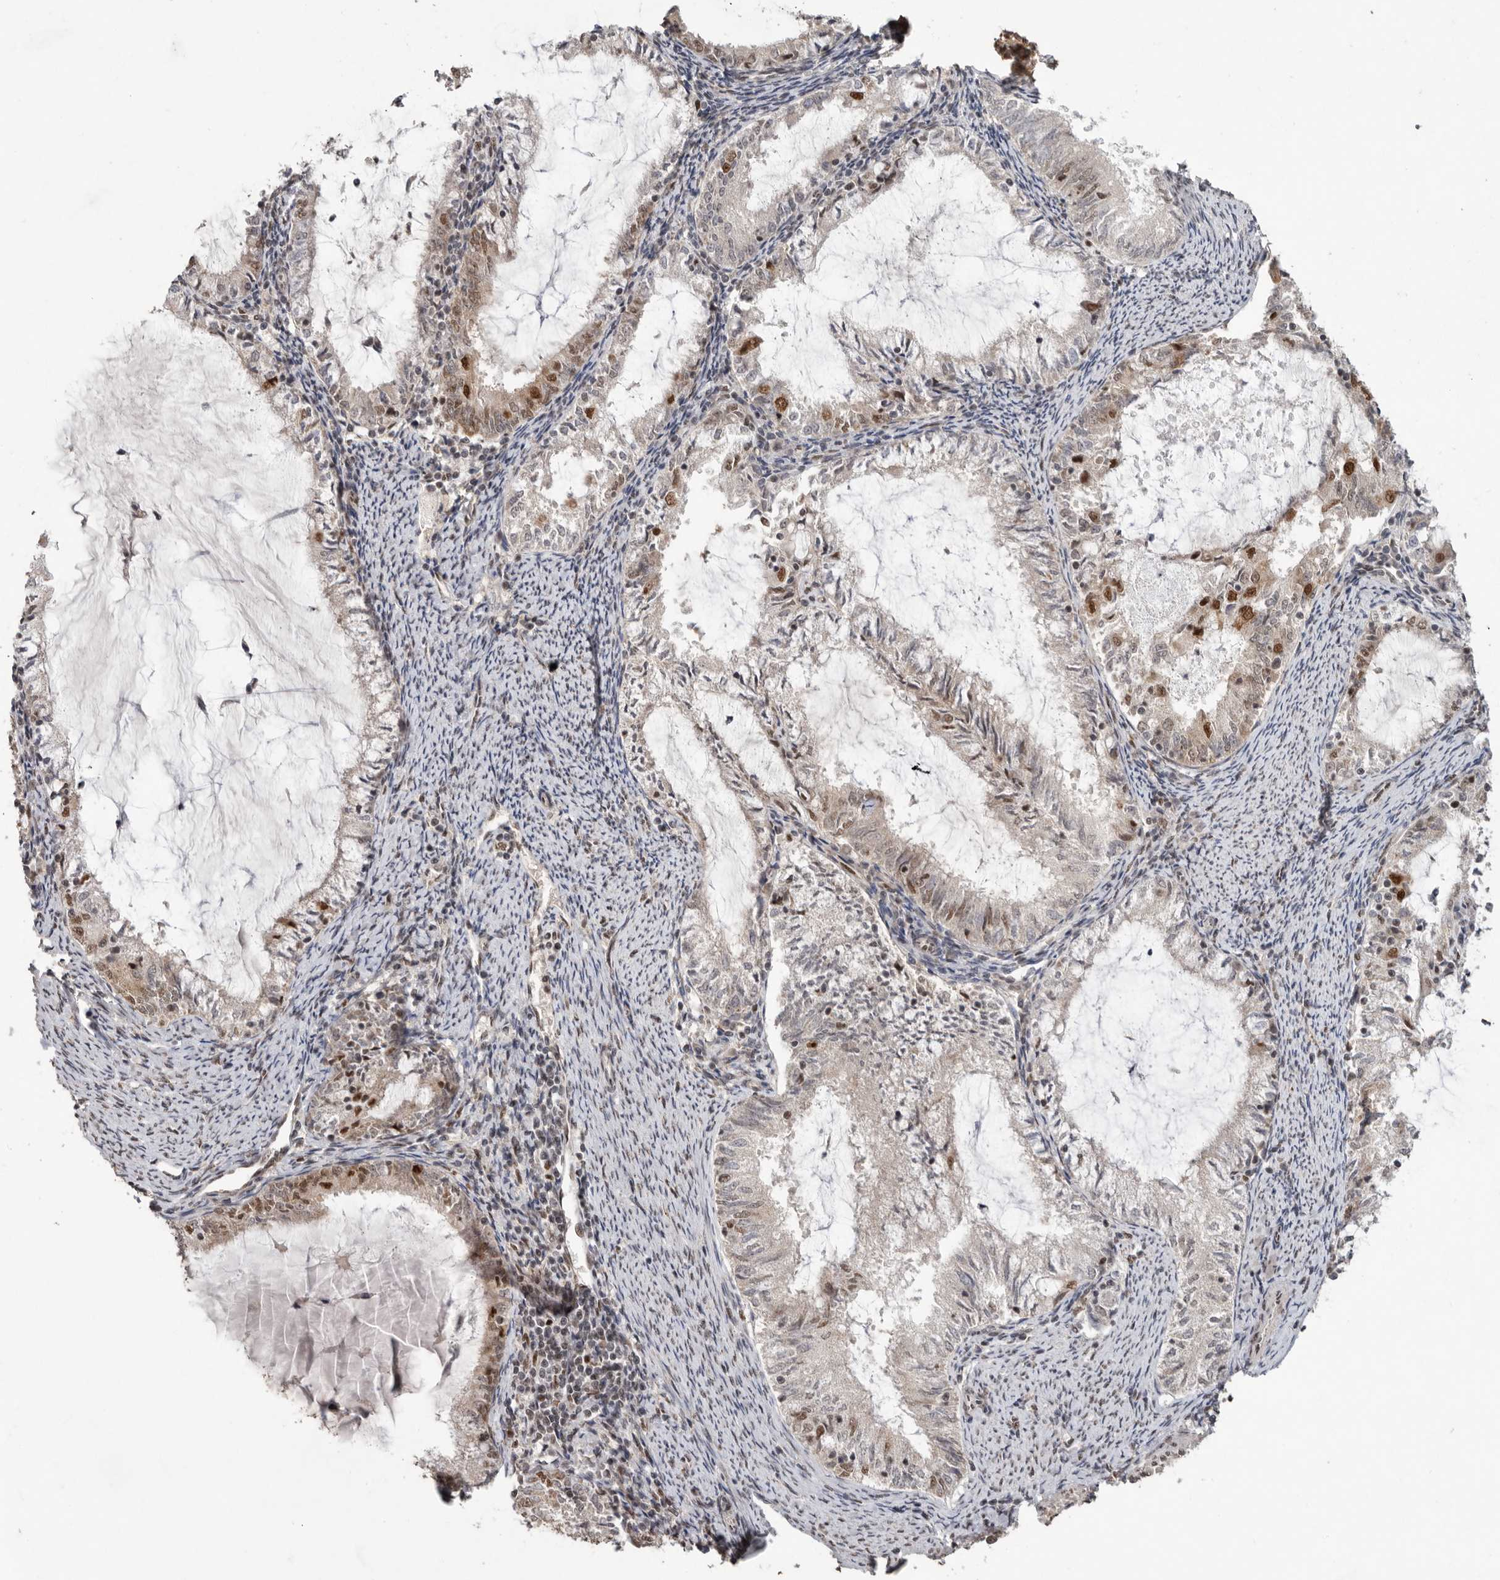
{"staining": {"intensity": "strong", "quantity": "<25%", "location": "nuclear"}, "tissue": "endometrial cancer", "cell_type": "Tumor cells", "image_type": "cancer", "snomed": [{"axis": "morphology", "description": "Adenocarcinoma, NOS"}, {"axis": "topography", "description": "Endometrium"}], "caption": "Strong nuclear expression is identified in approximately <25% of tumor cells in endometrial cancer (adenocarcinoma).", "gene": "PPP1R10", "patient": {"sex": "female", "age": 57}}